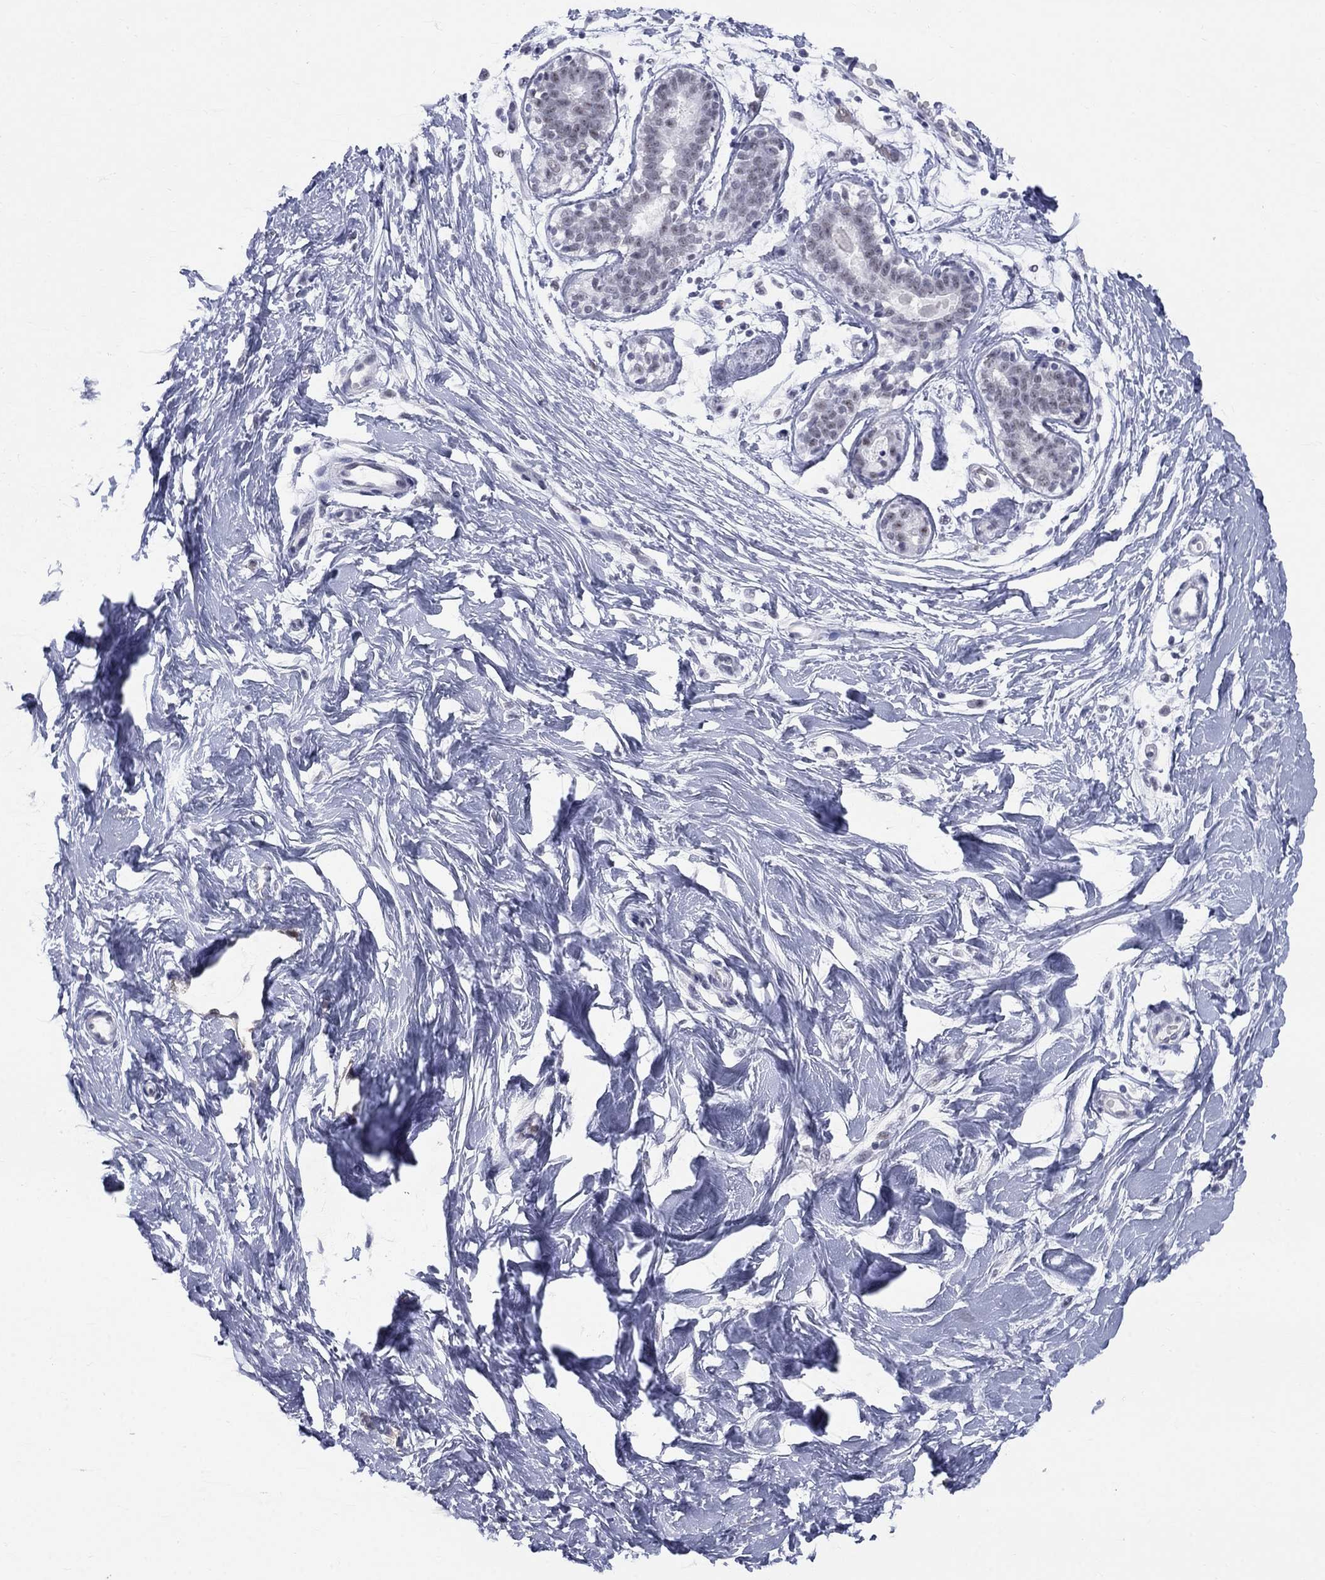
{"staining": {"intensity": "negative", "quantity": "none", "location": "none"}, "tissue": "breast", "cell_type": "Adipocytes", "image_type": "normal", "snomed": [{"axis": "morphology", "description": "Normal tissue, NOS"}, {"axis": "topography", "description": "Breast"}], "caption": "Immunohistochemistry (IHC) micrograph of benign breast: breast stained with DAB reveals no significant protein staining in adipocytes. Brightfield microscopy of immunohistochemistry stained with DAB (brown) and hematoxylin (blue), captured at high magnification.", "gene": "DMTN", "patient": {"sex": "female", "age": 37}}